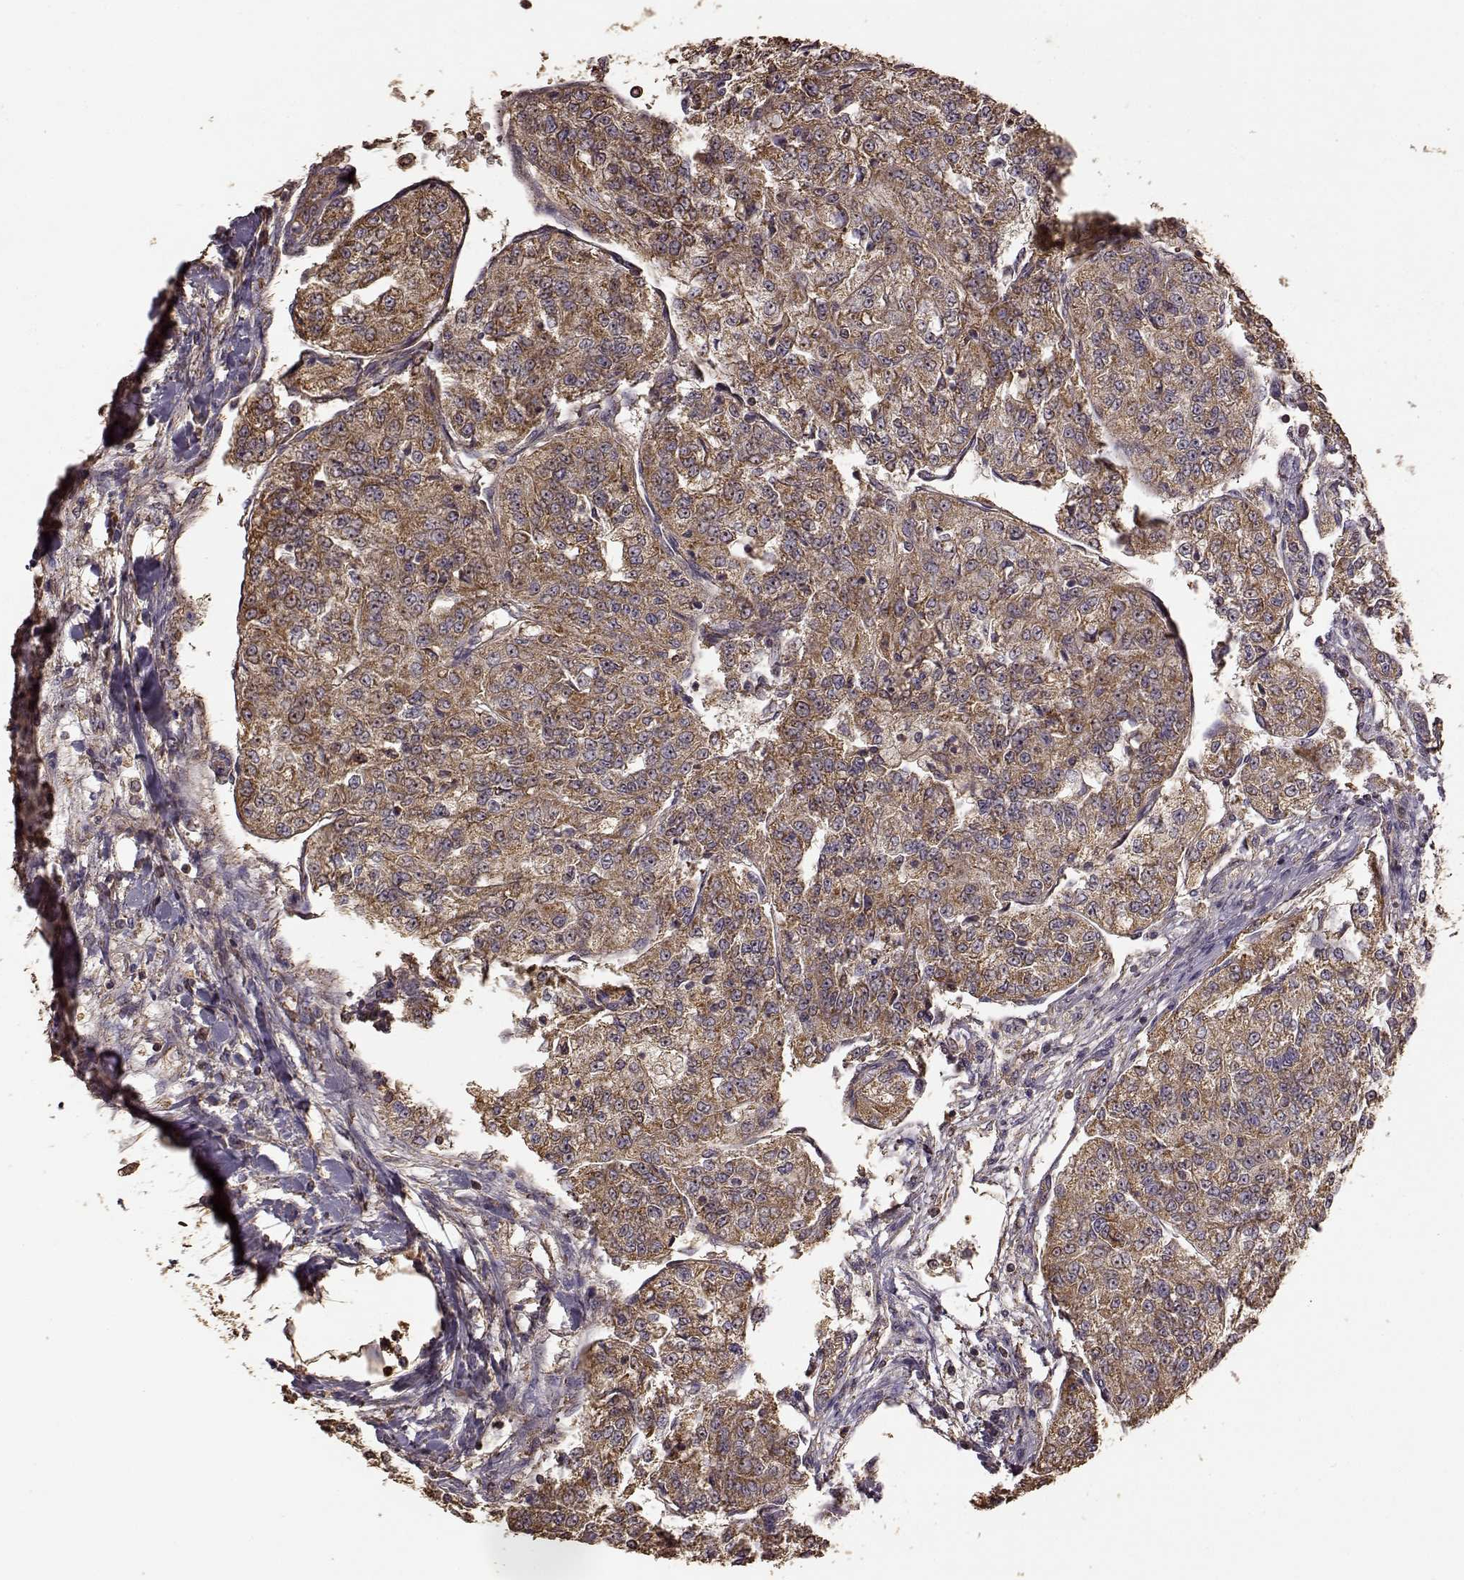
{"staining": {"intensity": "moderate", "quantity": ">75%", "location": "cytoplasmic/membranous"}, "tissue": "renal cancer", "cell_type": "Tumor cells", "image_type": "cancer", "snomed": [{"axis": "morphology", "description": "Adenocarcinoma, NOS"}, {"axis": "topography", "description": "Kidney"}], "caption": "Tumor cells reveal moderate cytoplasmic/membranous staining in about >75% of cells in renal cancer.", "gene": "PTGES2", "patient": {"sex": "female", "age": 63}}